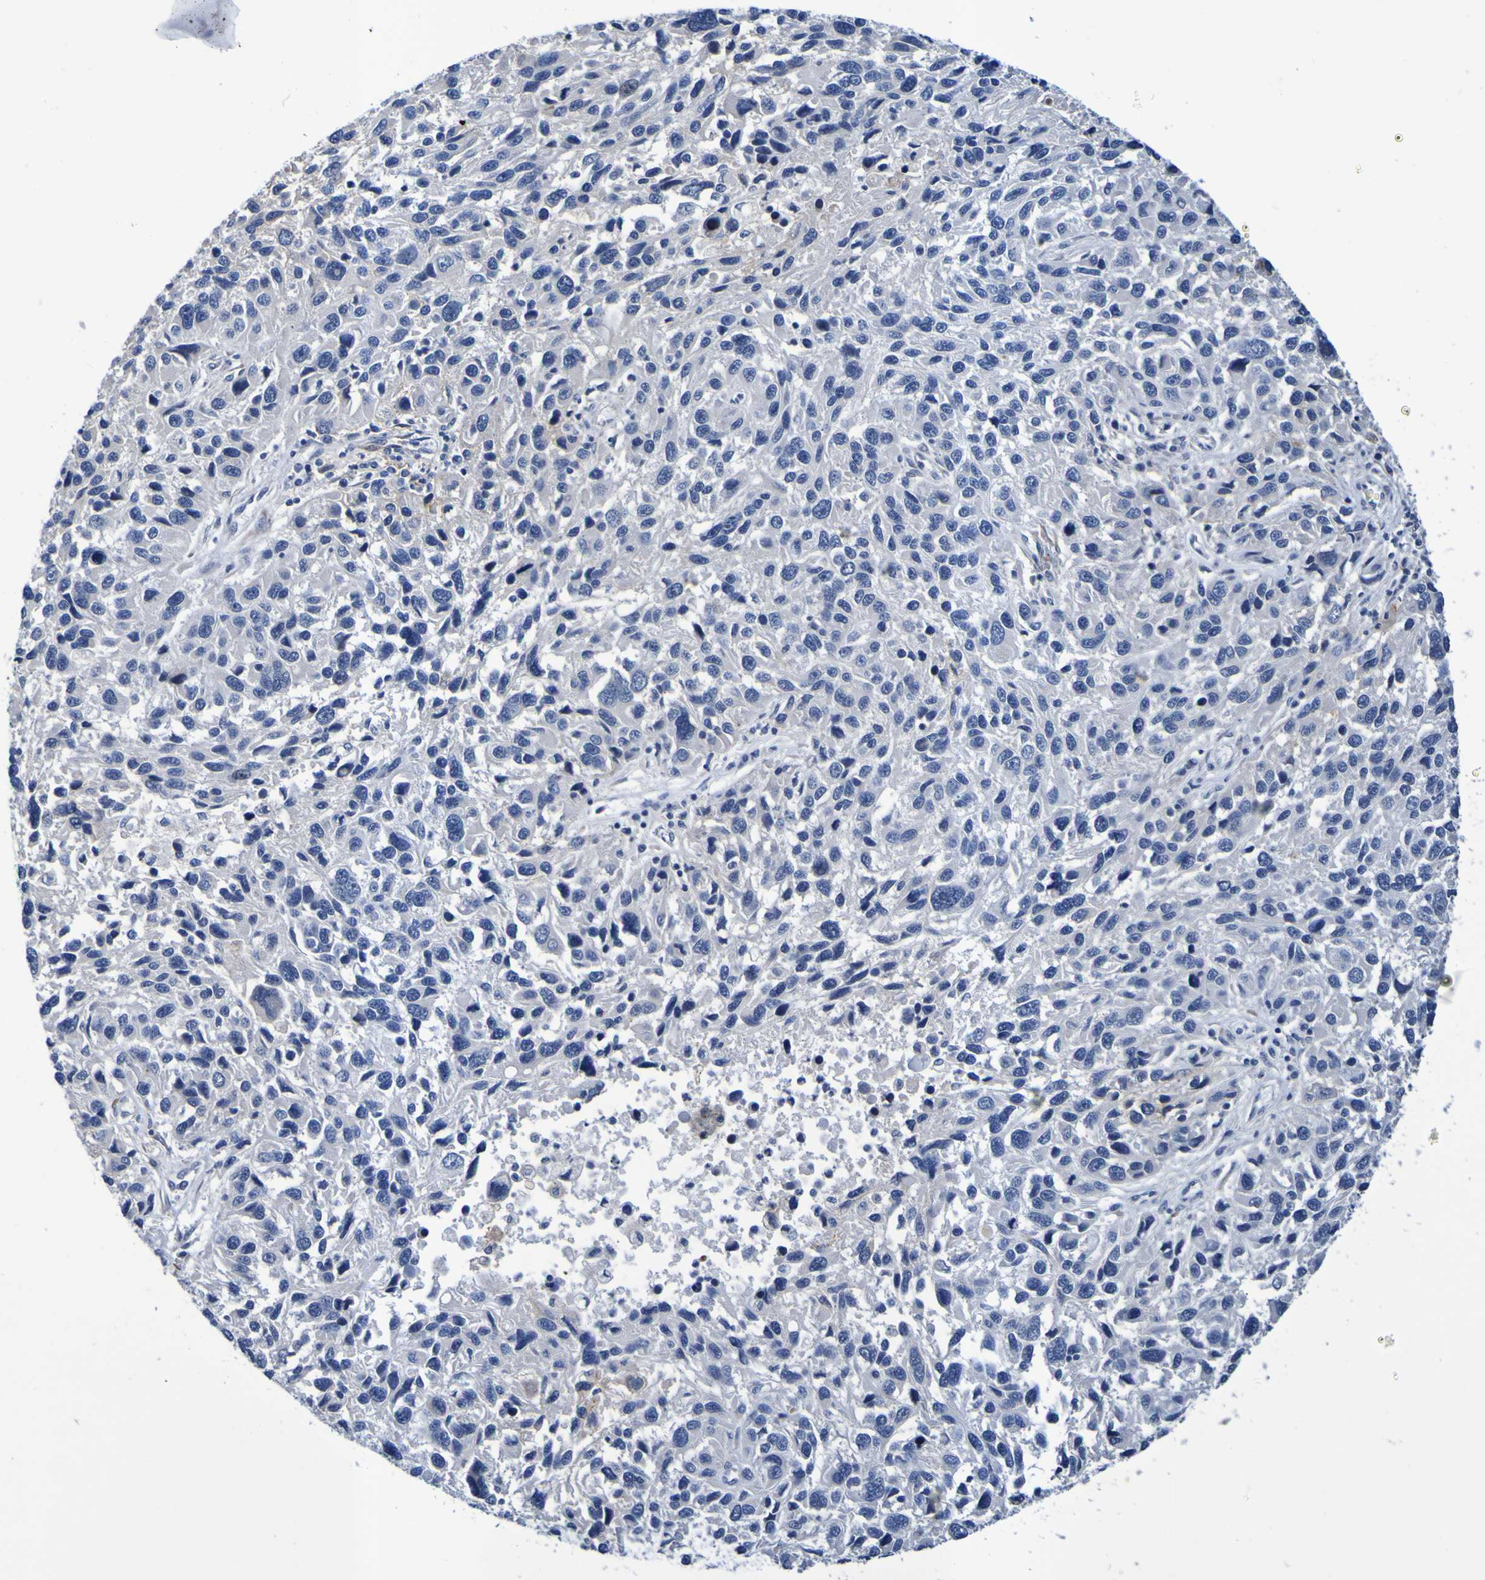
{"staining": {"intensity": "negative", "quantity": "none", "location": "none"}, "tissue": "melanoma", "cell_type": "Tumor cells", "image_type": "cancer", "snomed": [{"axis": "morphology", "description": "Malignant melanoma, NOS"}, {"axis": "topography", "description": "Skin"}], "caption": "This micrograph is of melanoma stained with IHC to label a protein in brown with the nuclei are counter-stained blue. There is no positivity in tumor cells.", "gene": "VMA21", "patient": {"sex": "male", "age": 53}}